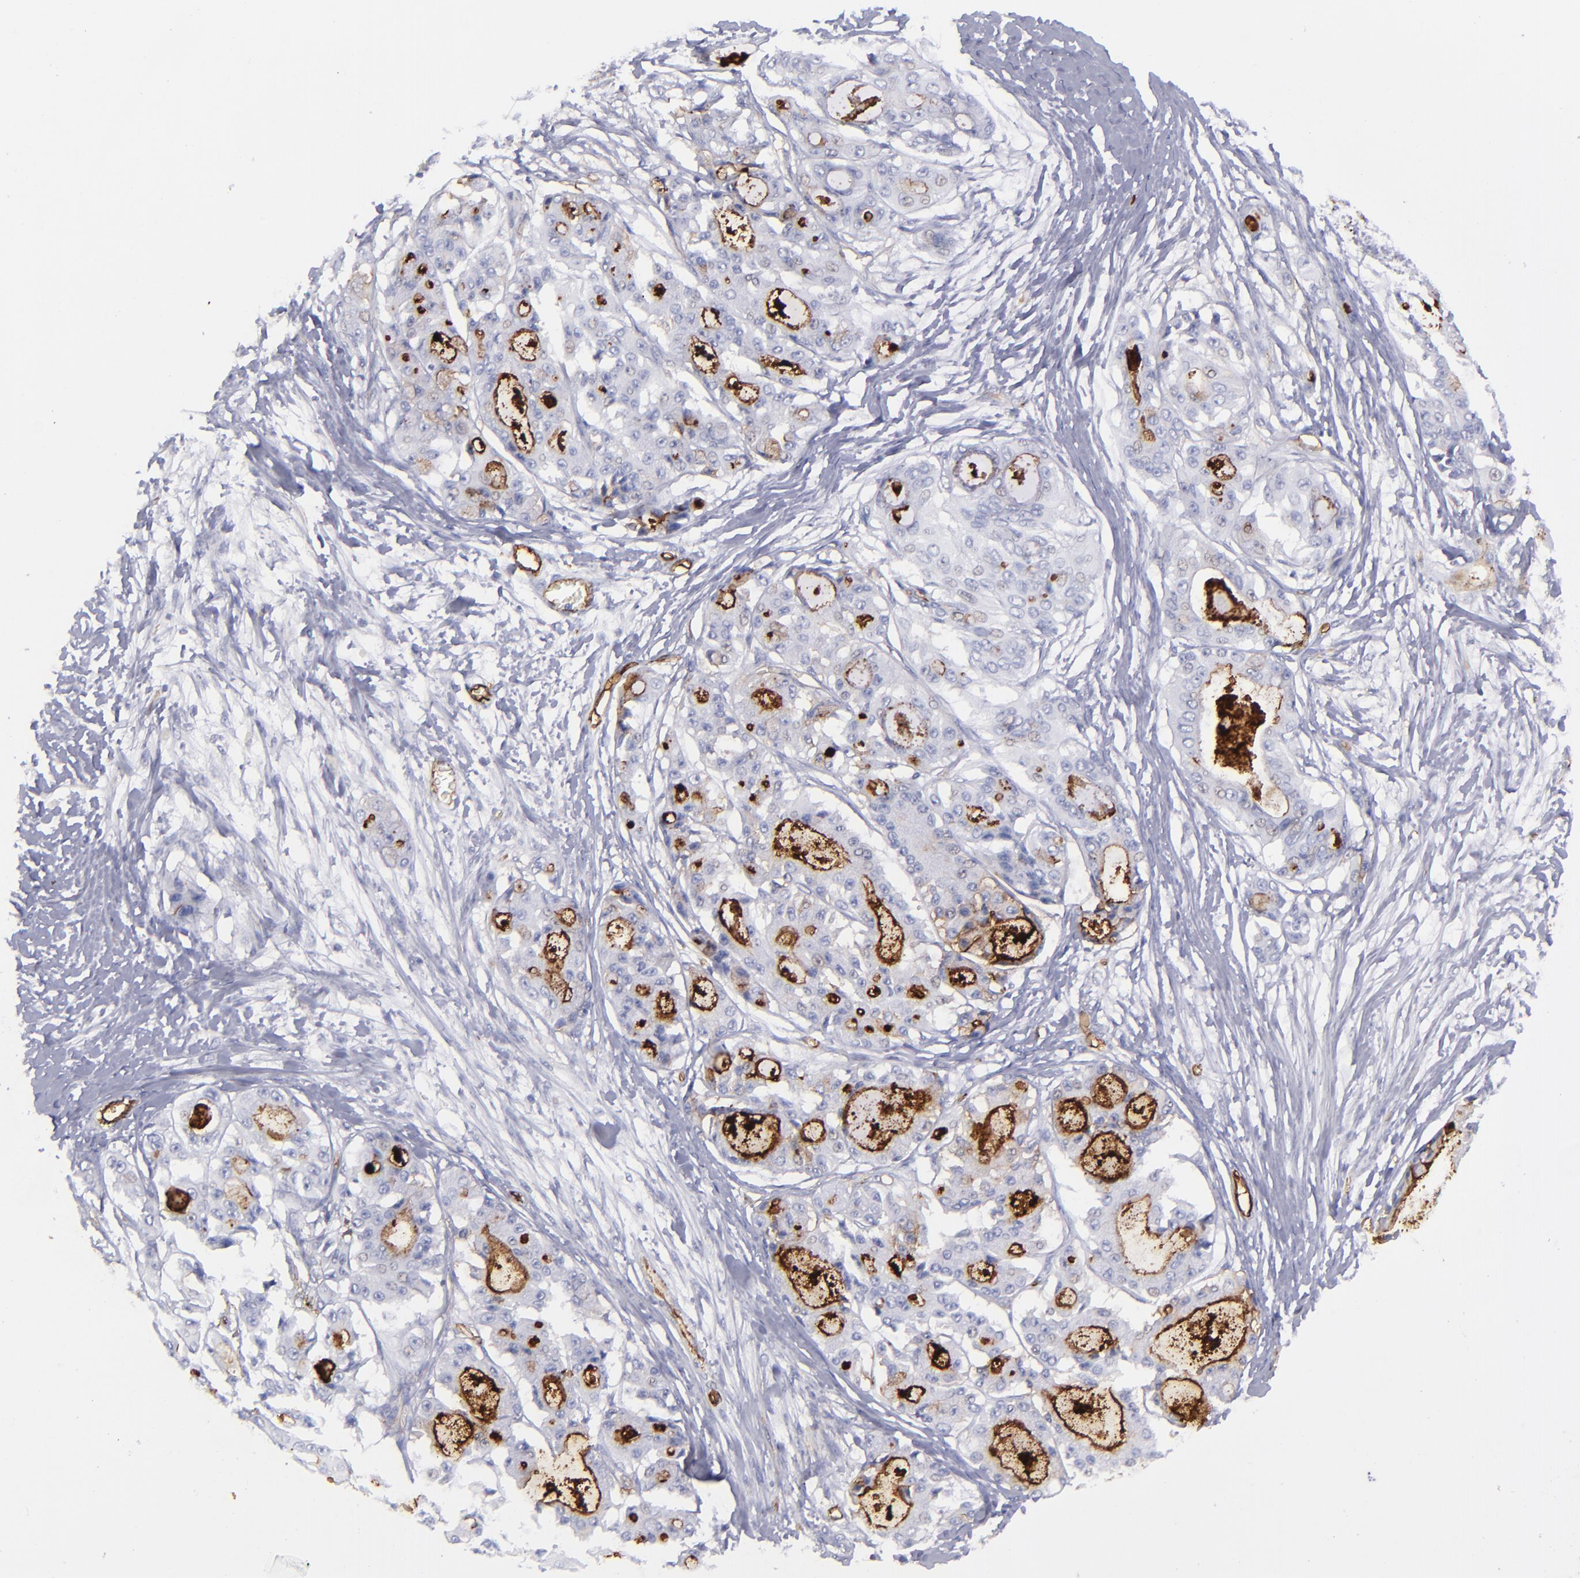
{"staining": {"intensity": "strong", "quantity": "25%-75%", "location": "cytoplasmic/membranous"}, "tissue": "ovarian cancer", "cell_type": "Tumor cells", "image_type": "cancer", "snomed": [{"axis": "morphology", "description": "Carcinoma, endometroid"}, {"axis": "topography", "description": "Ovary"}], "caption": "Protein expression analysis of human ovarian endometroid carcinoma reveals strong cytoplasmic/membranous expression in about 25%-75% of tumor cells. The protein is stained brown, and the nuclei are stained in blue (DAB IHC with brightfield microscopy, high magnification).", "gene": "ACE", "patient": {"sex": "female", "age": 61}}